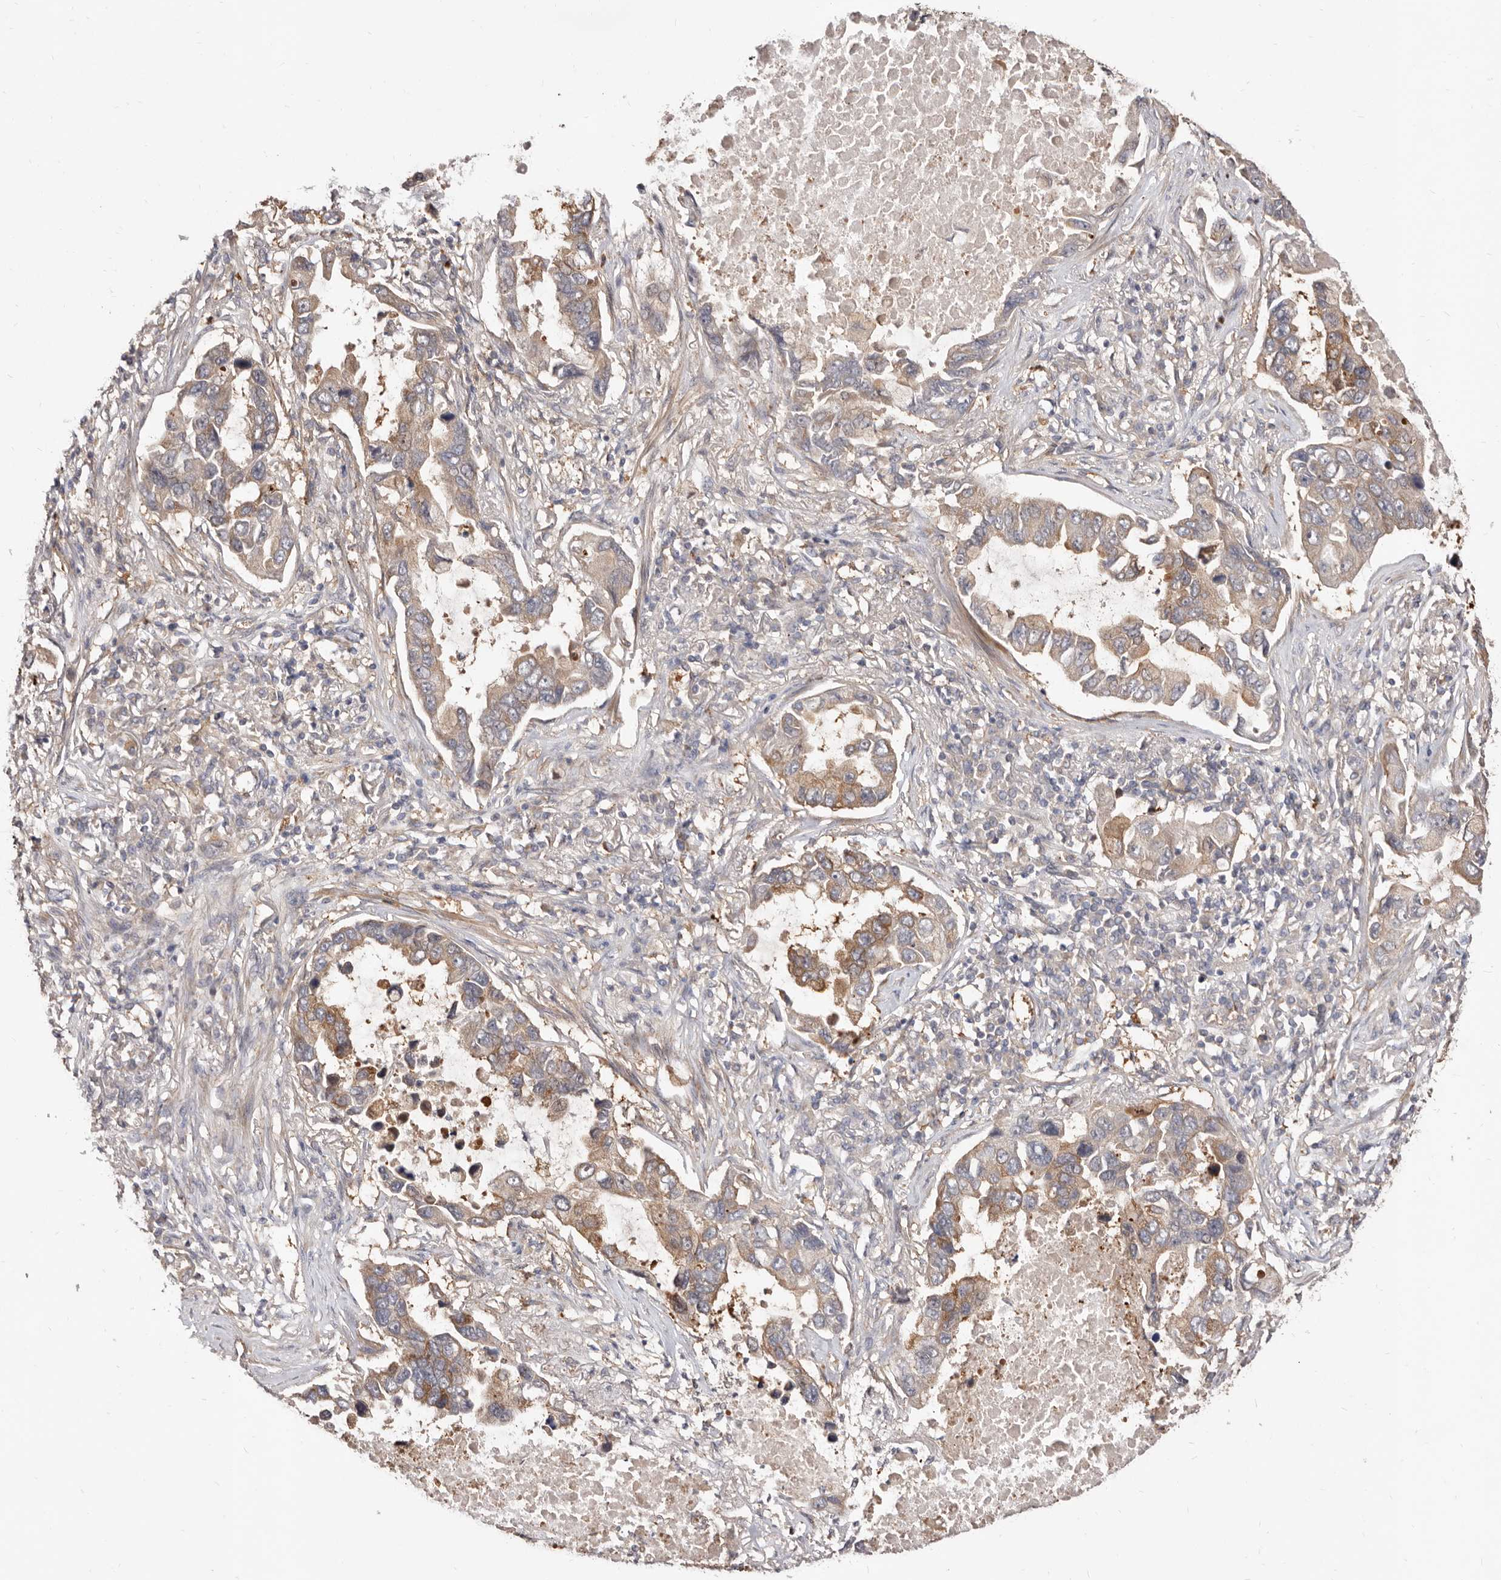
{"staining": {"intensity": "moderate", "quantity": ">75%", "location": "cytoplasmic/membranous"}, "tissue": "lung cancer", "cell_type": "Tumor cells", "image_type": "cancer", "snomed": [{"axis": "morphology", "description": "Adenocarcinoma, NOS"}, {"axis": "topography", "description": "Lung"}], "caption": "Immunohistochemistry histopathology image of neoplastic tissue: lung cancer stained using IHC shows medium levels of moderate protein expression localized specifically in the cytoplasmic/membranous of tumor cells, appearing as a cytoplasmic/membranous brown color.", "gene": "TC2N", "patient": {"sex": "male", "age": 64}}